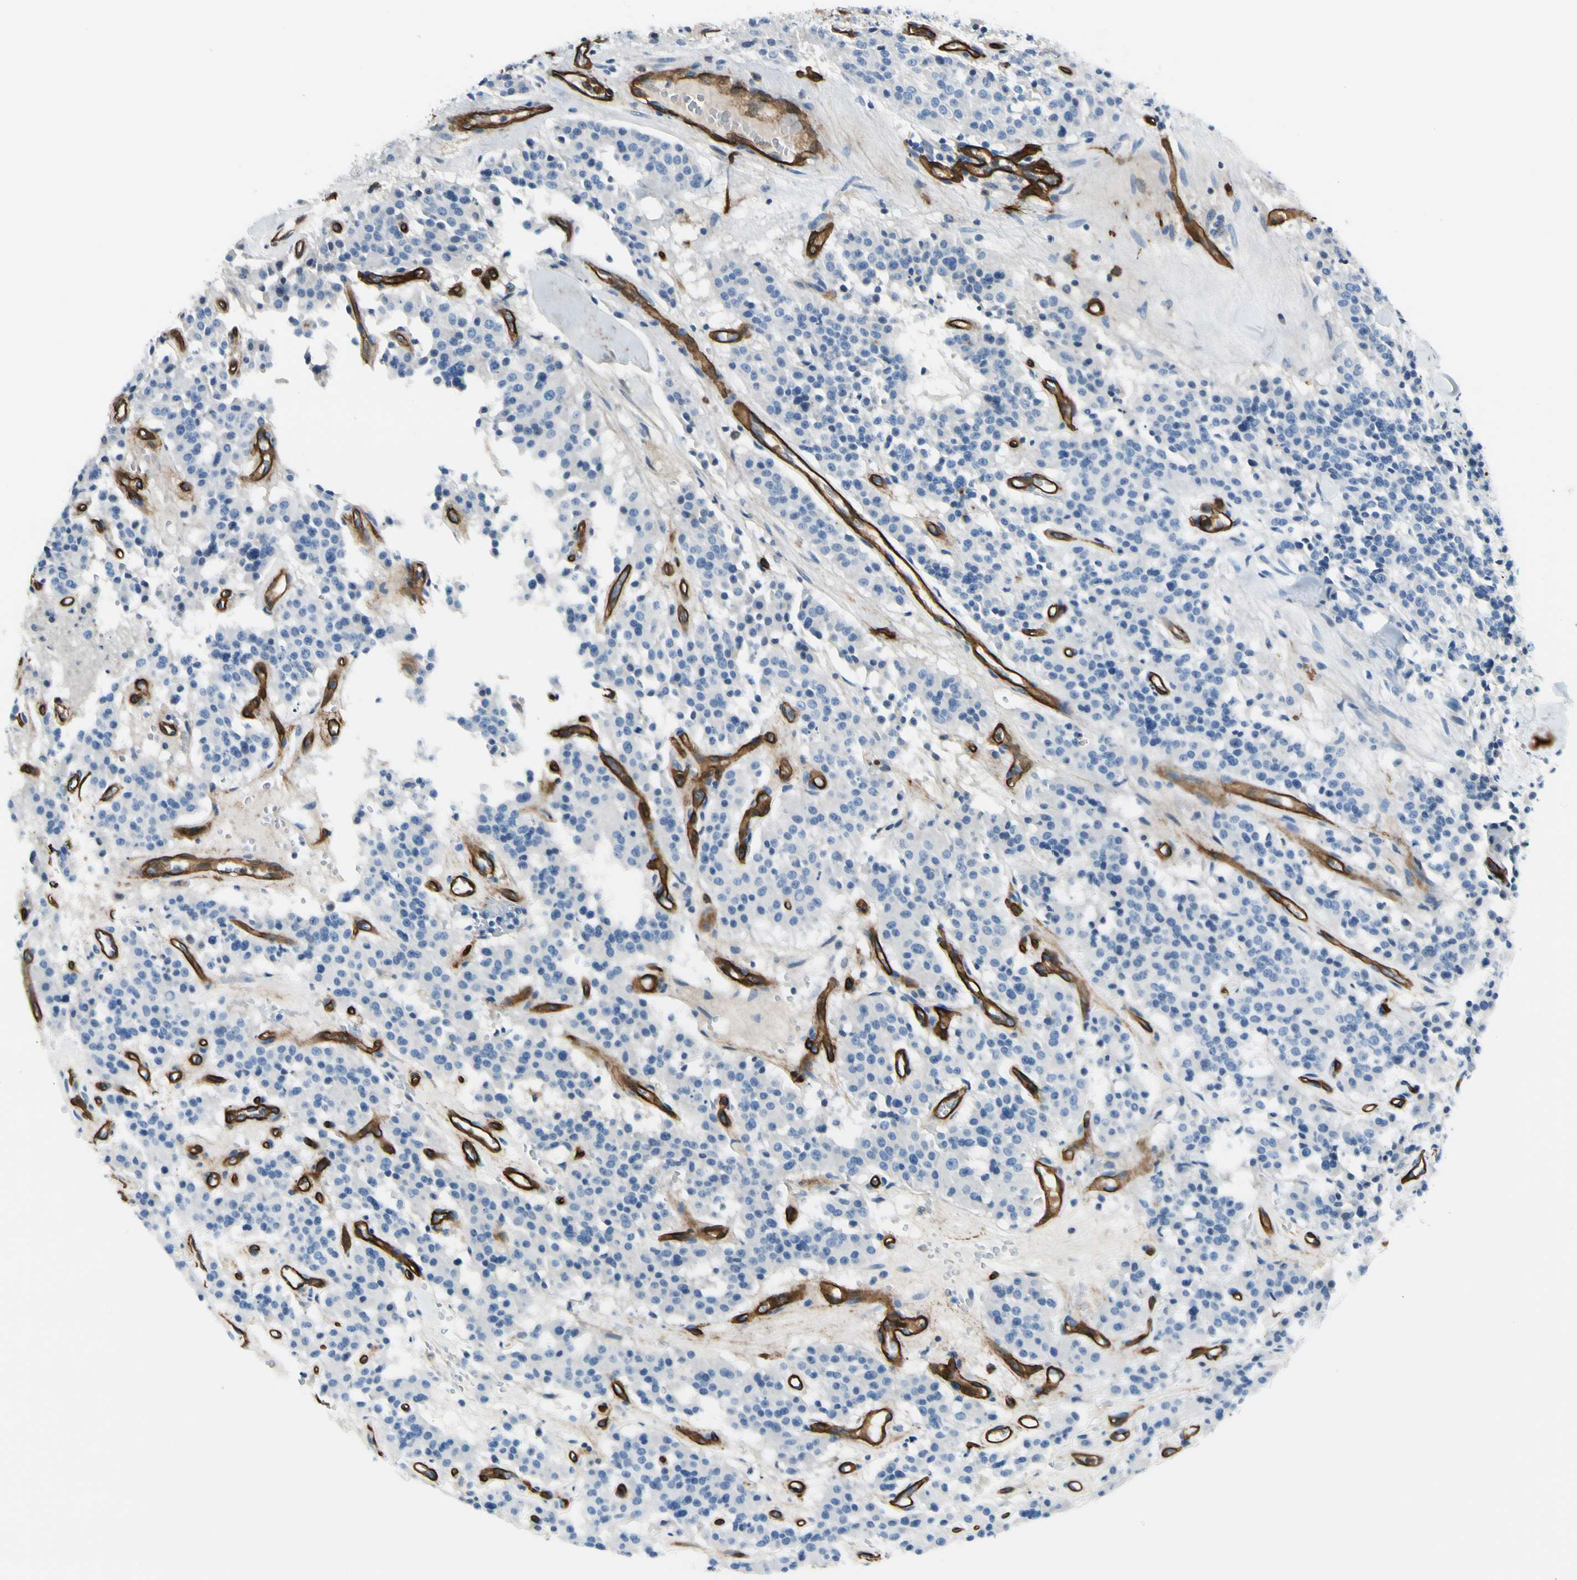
{"staining": {"intensity": "negative", "quantity": "none", "location": "none"}, "tissue": "carcinoid", "cell_type": "Tumor cells", "image_type": "cancer", "snomed": [{"axis": "morphology", "description": "Carcinoid, malignant, NOS"}, {"axis": "topography", "description": "Lung"}], "caption": "Carcinoid was stained to show a protein in brown. There is no significant positivity in tumor cells.", "gene": "CD93", "patient": {"sex": "male", "age": 30}}